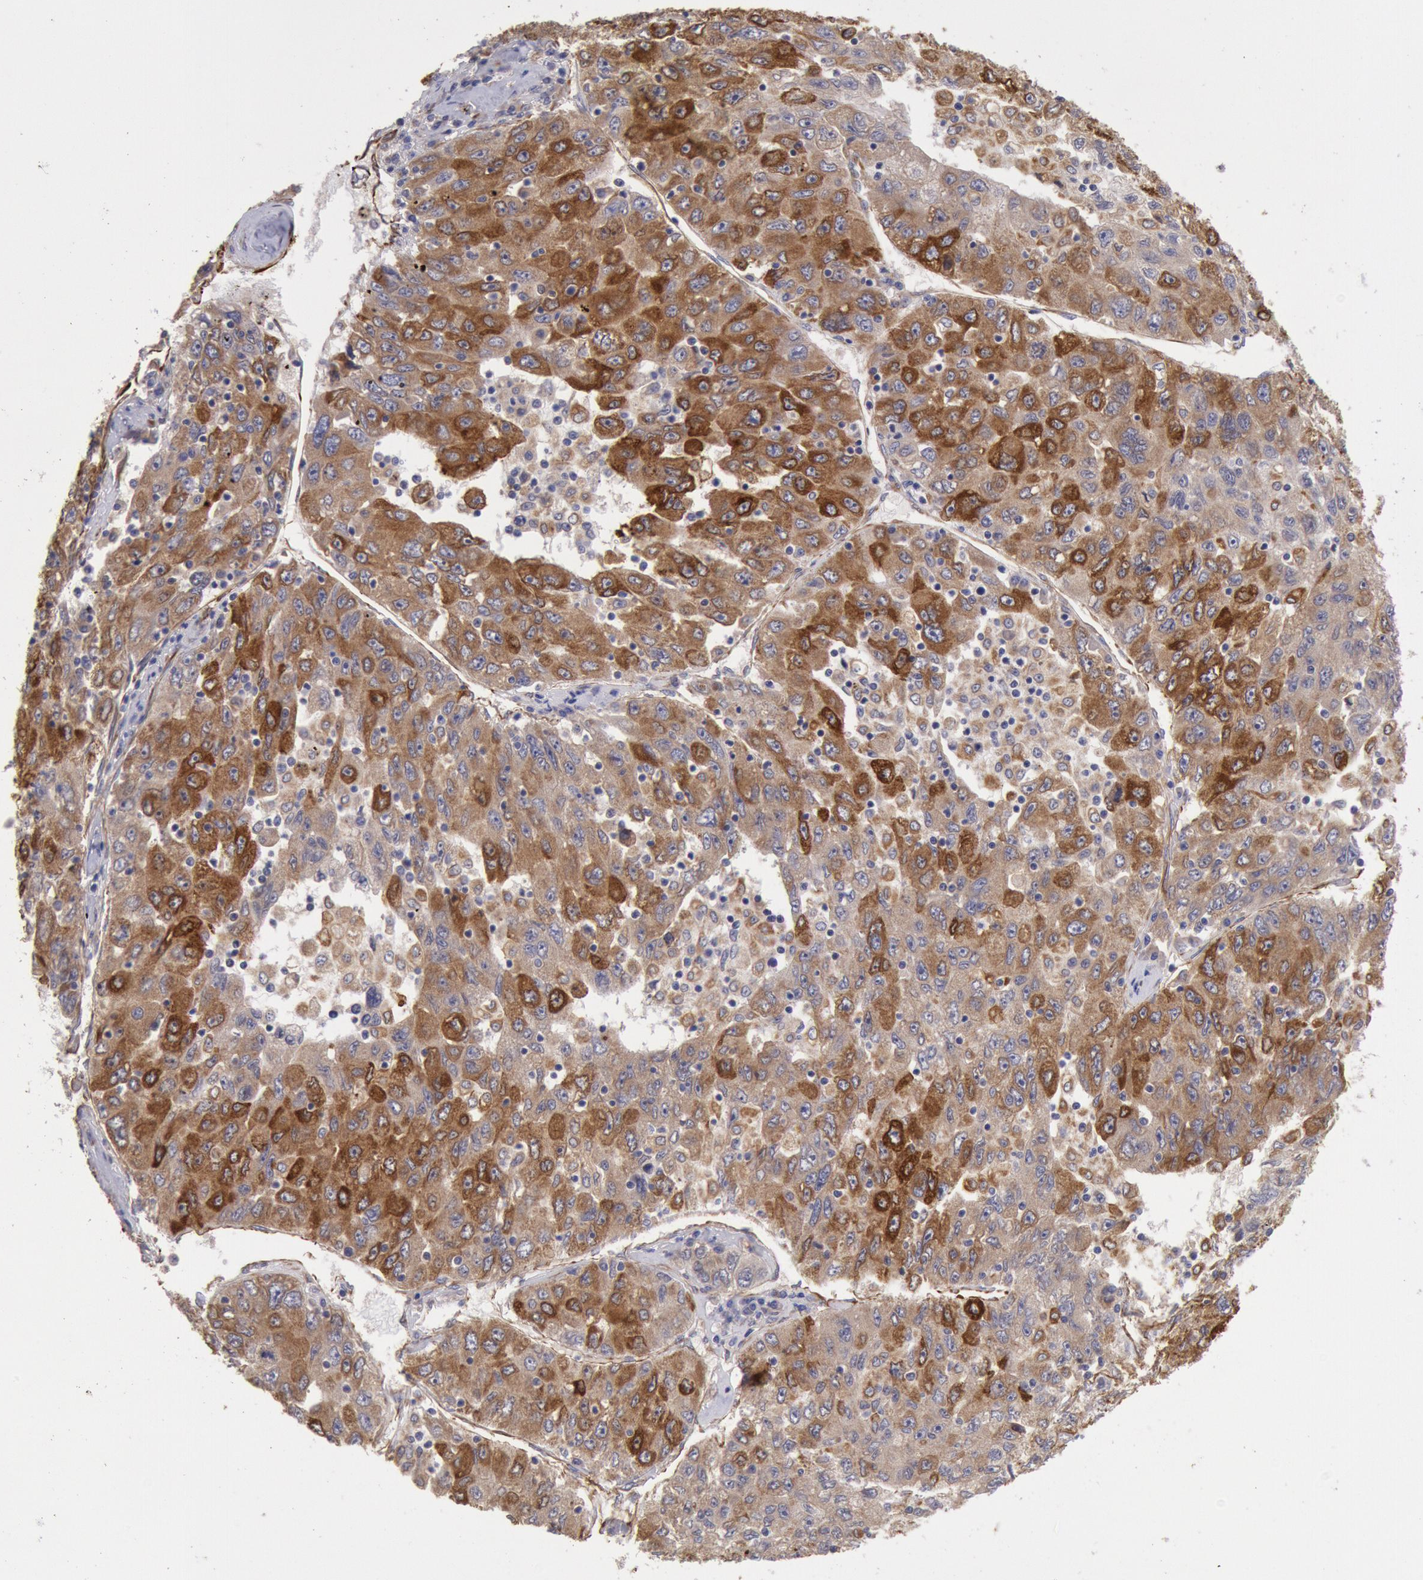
{"staining": {"intensity": "moderate", "quantity": "25%-75%", "location": "cytoplasmic/membranous"}, "tissue": "liver cancer", "cell_type": "Tumor cells", "image_type": "cancer", "snomed": [{"axis": "morphology", "description": "Carcinoma, Hepatocellular, NOS"}, {"axis": "topography", "description": "Liver"}], "caption": "IHC image of neoplastic tissue: human liver cancer (hepatocellular carcinoma) stained using immunohistochemistry (IHC) demonstrates medium levels of moderate protein expression localized specifically in the cytoplasmic/membranous of tumor cells, appearing as a cytoplasmic/membranous brown color.", "gene": "RNF139", "patient": {"sex": "male", "age": 49}}